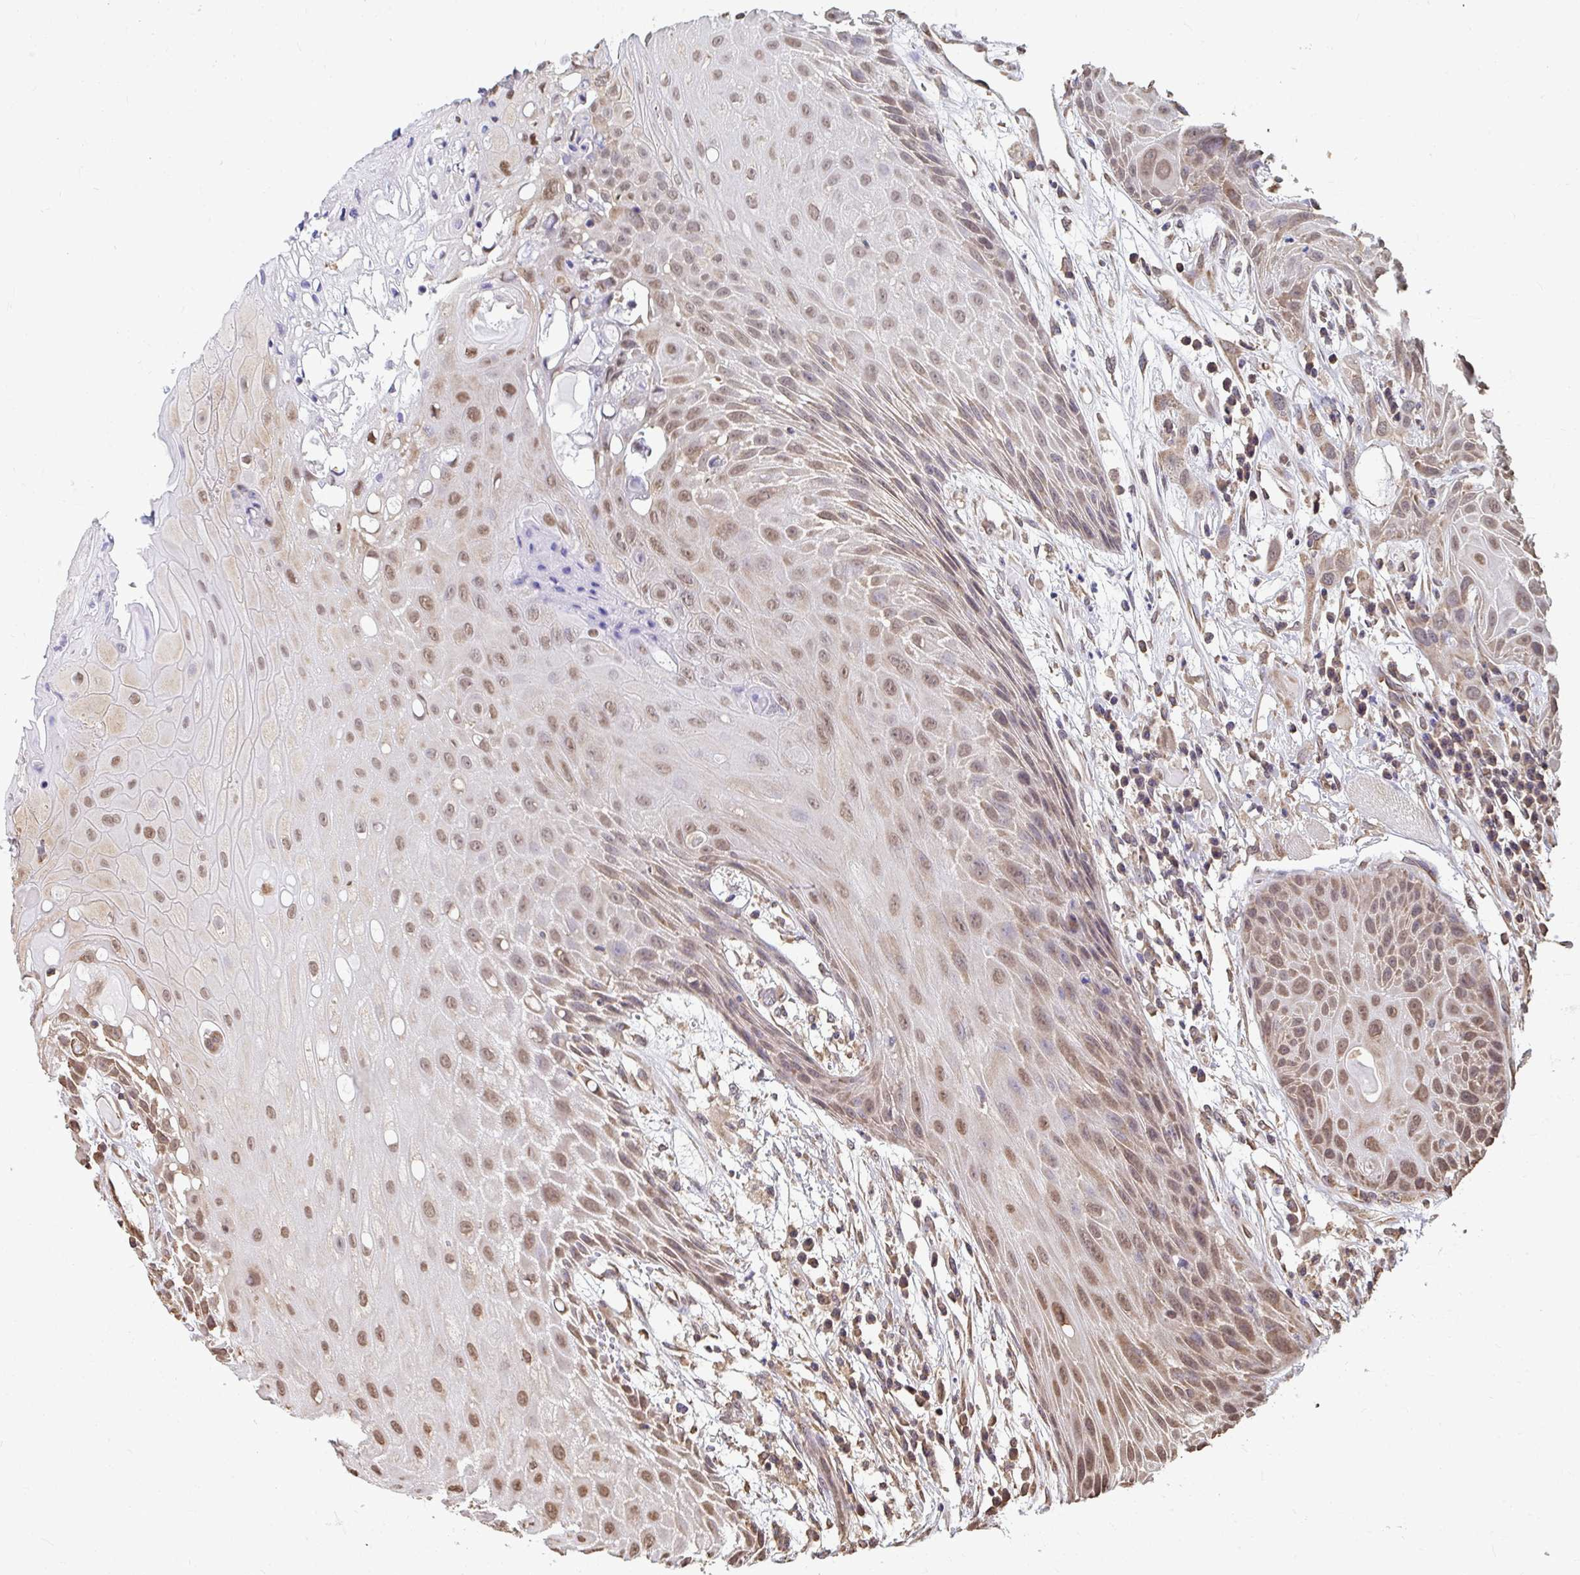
{"staining": {"intensity": "moderate", "quantity": ">75%", "location": "nuclear"}, "tissue": "head and neck cancer", "cell_type": "Tumor cells", "image_type": "cancer", "snomed": [{"axis": "morphology", "description": "Squamous cell carcinoma, NOS"}, {"axis": "topography", "description": "Head-Neck"}], "caption": "Immunohistochemical staining of human head and neck cancer exhibits medium levels of moderate nuclear protein staining in approximately >75% of tumor cells. Using DAB (3,3'-diaminobenzidine) (brown) and hematoxylin (blue) stains, captured at high magnification using brightfield microscopy.", "gene": "SYNCRIP", "patient": {"sex": "female", "age": 73}}